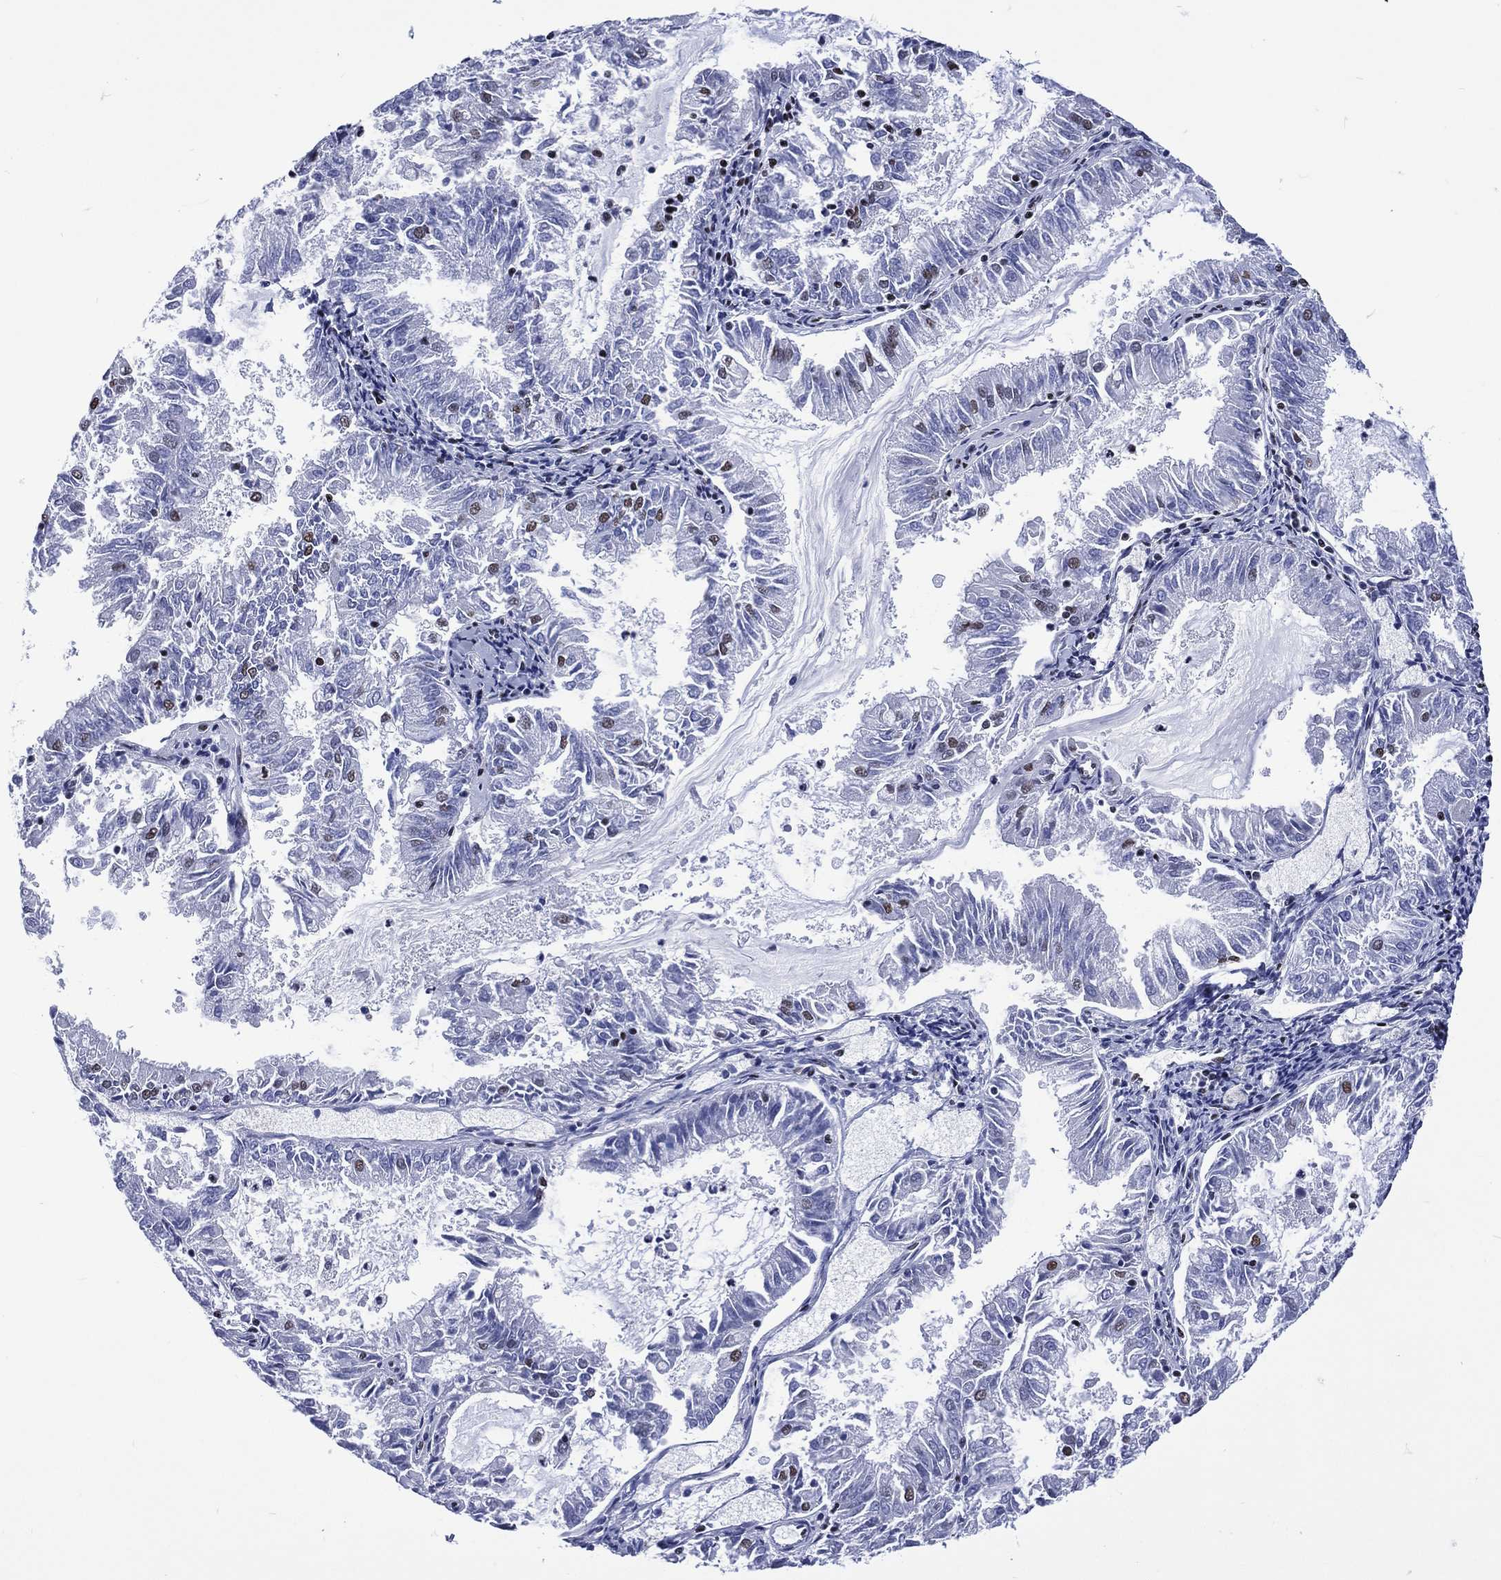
{"staining": {"intensity": "negative", "quantity": "none", "location": "none"}, "tissue": "endometrial cancer", "cell_type": "Tumor cells", "image_type": "cancer", "snomed": [{"axis": "morphology", "description": "Adenocarcinoma, NOS"}, {"axis": "topography", "description": "Endometrium"}], "caption": "The histopathology image shows no staining of tumor cells in adenocarcinoma (endometrial).", "gene": "RETREG2", "patient": {"sex": "female", "age": 57}}